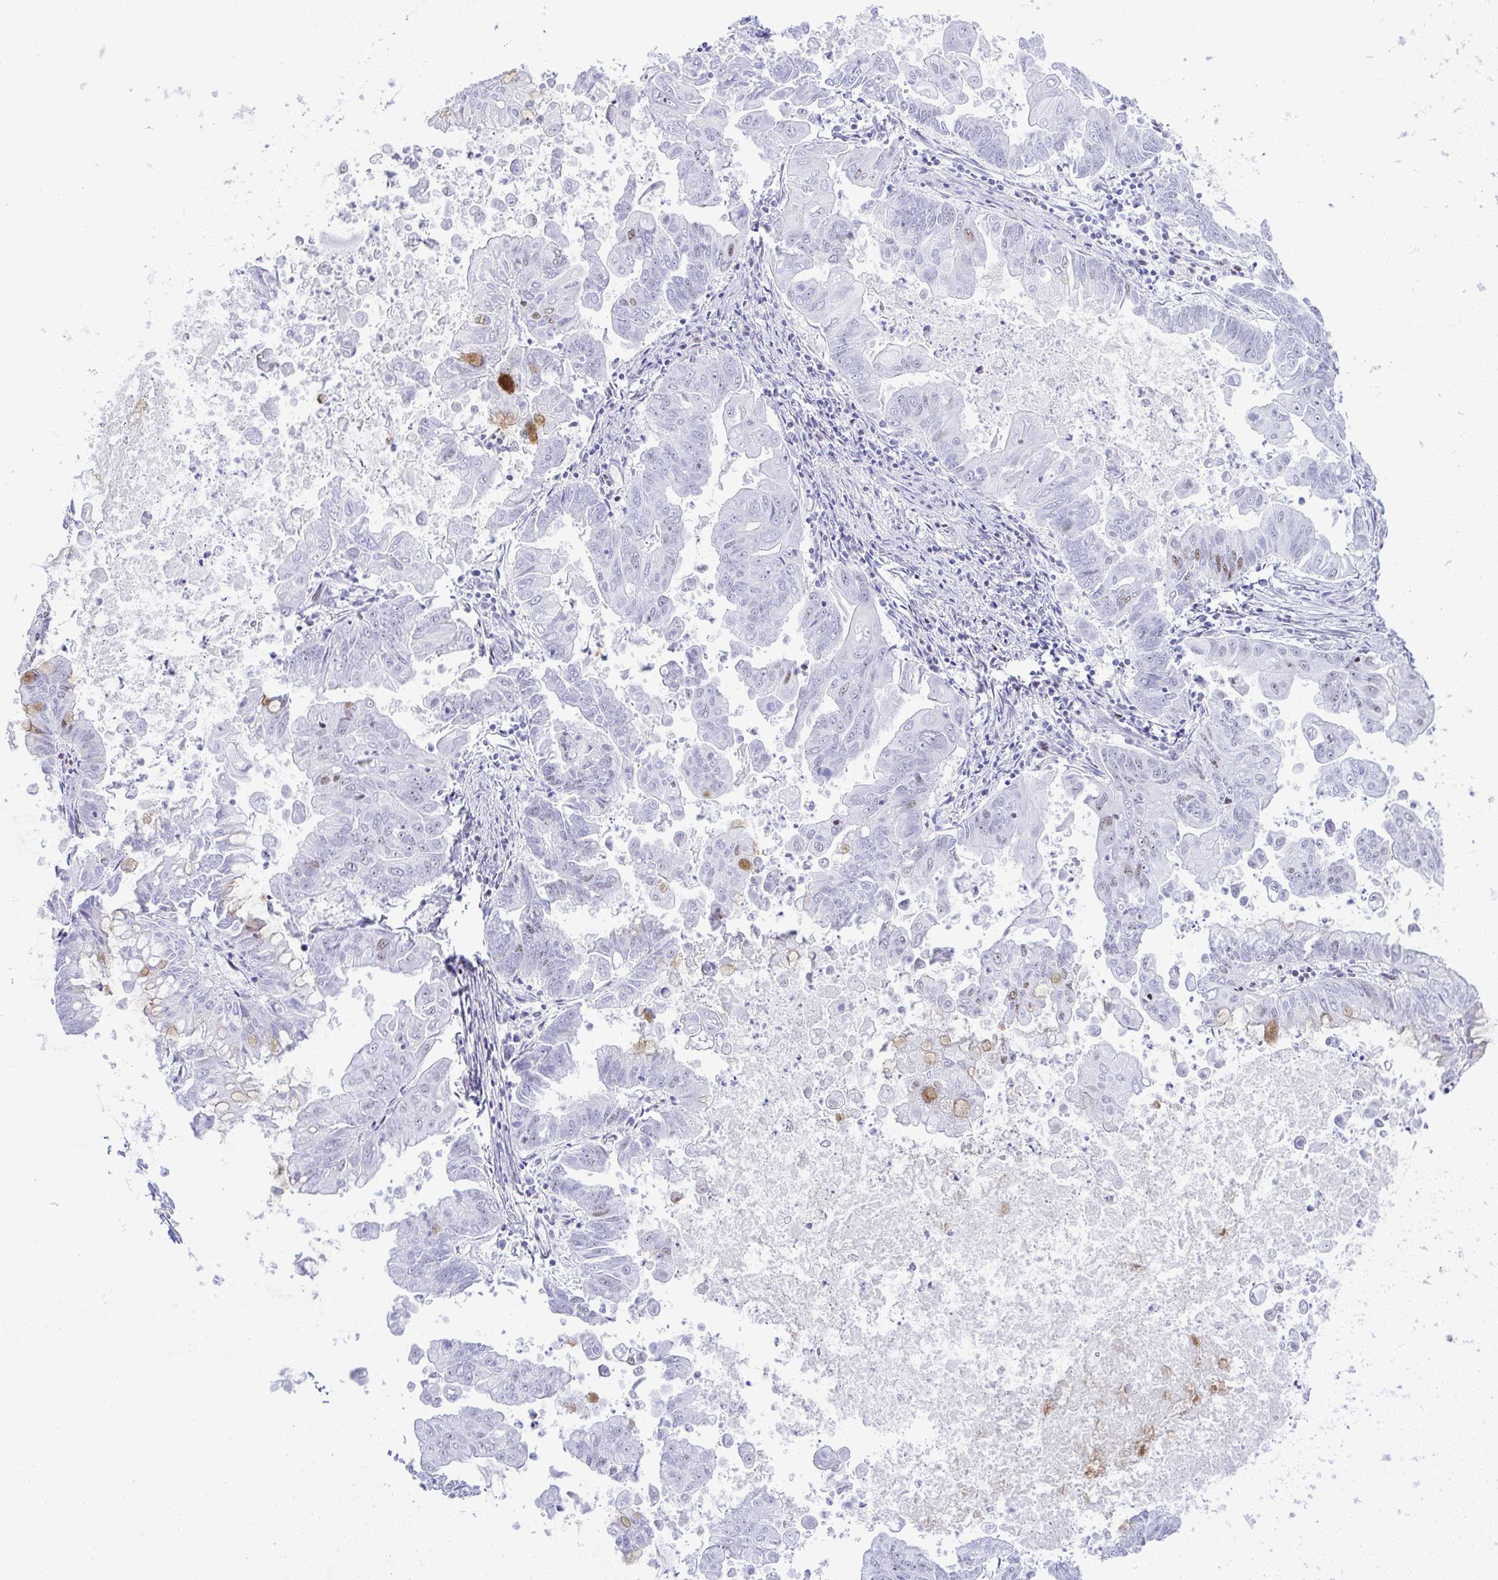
{"staining": {"intensity": "moderate", "quantity": "<25%", "location": "nuclear"}, "tissue": "stomach cancer", "cell_type": "Tumor cells", "image_type": "cancer", "snomed": [{"axis": "morphology", "description": "Adenocarcinoma, NOS"}, {"axis": "topography", "description": "Stomach, upper"}], "caption": "Immunohistochemical staining of human stomach cancer reveals low levels of moderate nuclear staining in approximately <25% of tumor cells. The protein is stained brown, and the nuclei are stained in blue (DAB IHC with brightfield microscopy, high magnification).", "gene": "DDX52", "patient": {"sex": "male", "age": 80}}